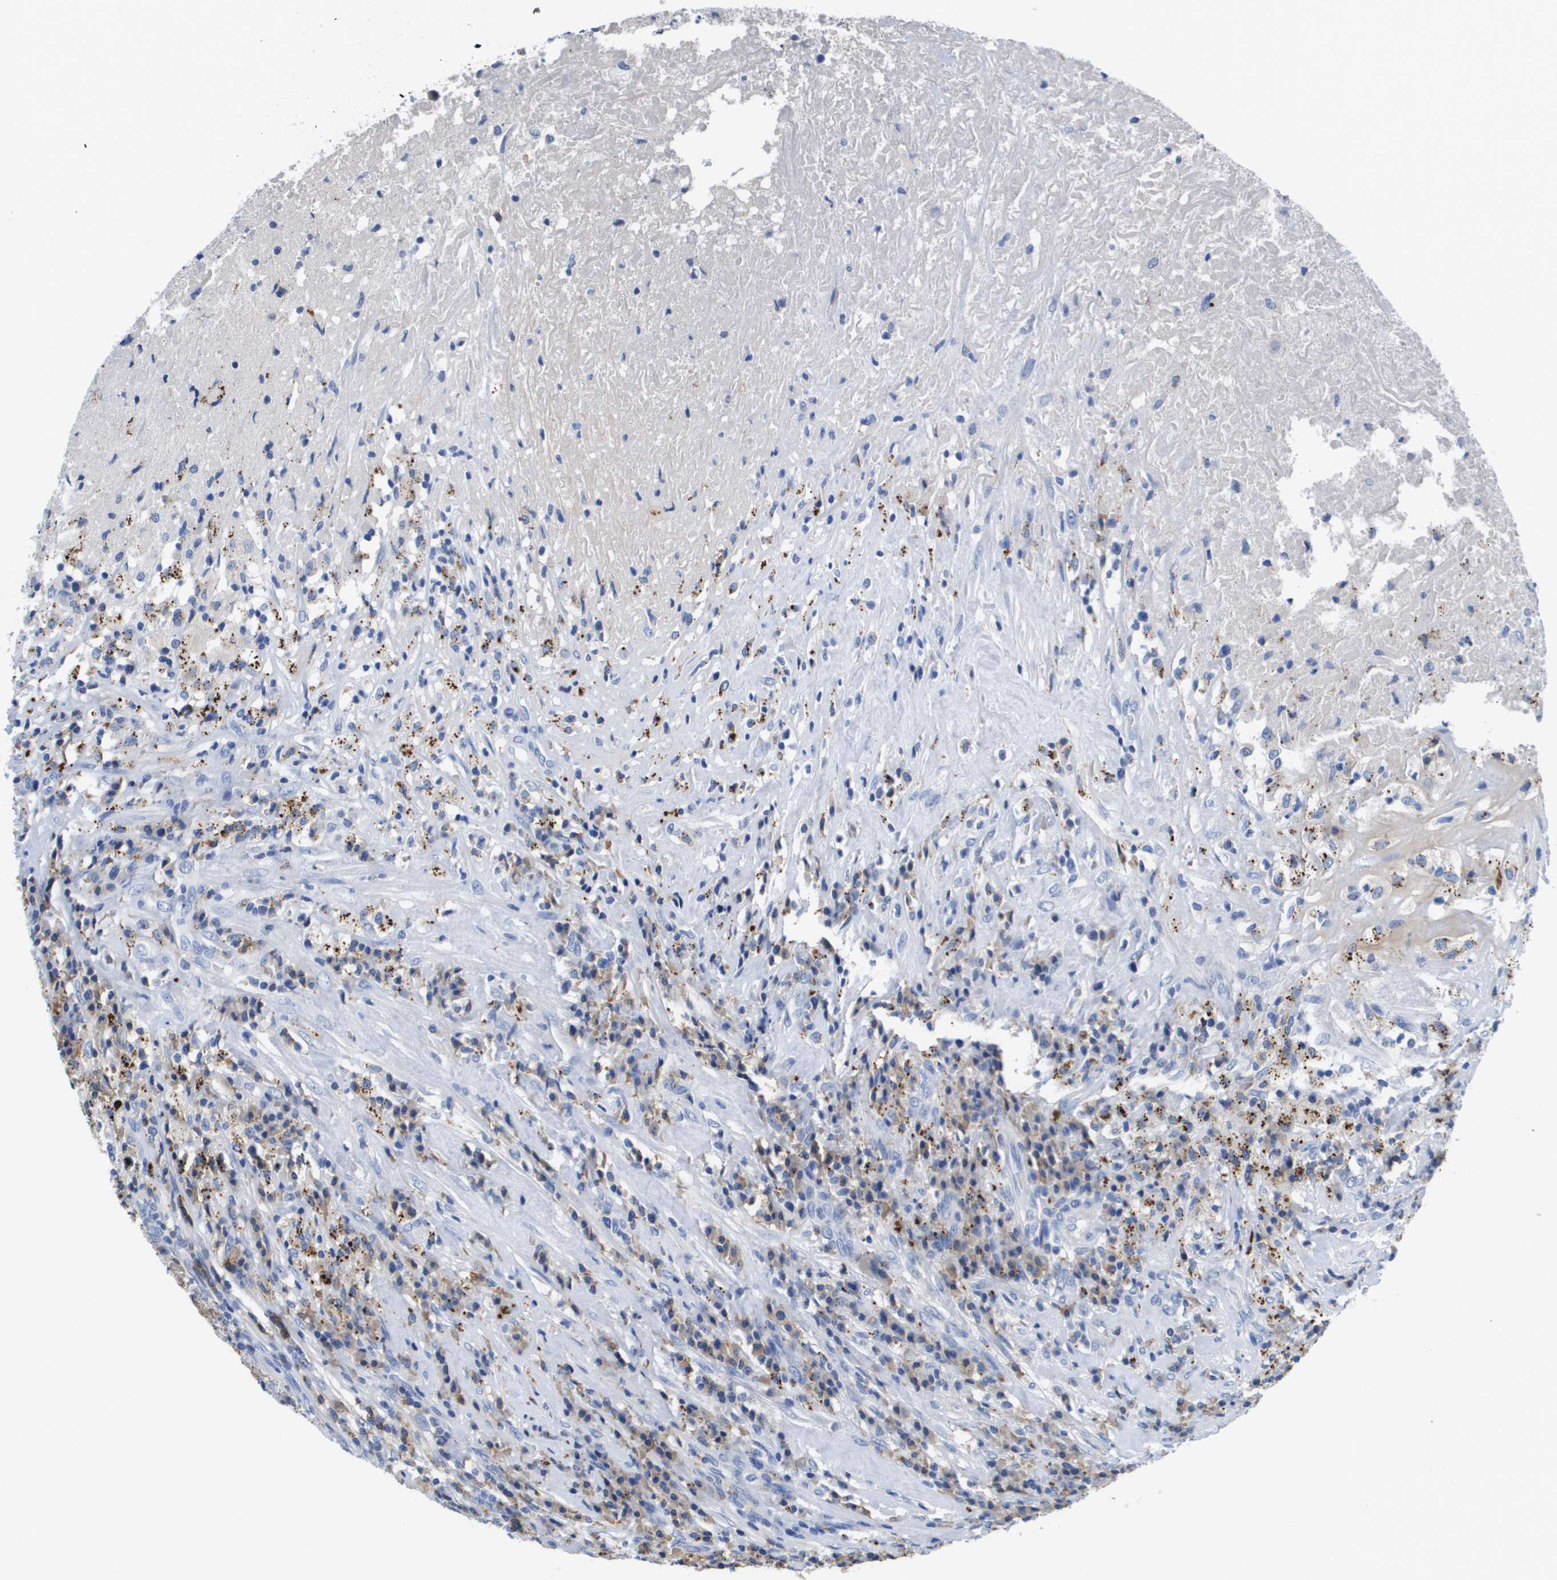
{"staining": {"intensity": "negative", "quantity": "none", "location": "none"}, "tissue": "testis cancer", "cell_type": "Tumor cells", "image_type": "cancer", "snomed": [{"axis": "morphology", "description": "Necrosis, NOS"}, {"axis": "morphology", "description": "Carcinoma, Embryonal, NOS"}, {"axis": "topography", "description": "Testis"}], "caption": "The photomicrograph shows no significant staining in tumor cells of testis cancer.", "gene": "MS4A1", "patient": {"sex": "male", "age": 19}}